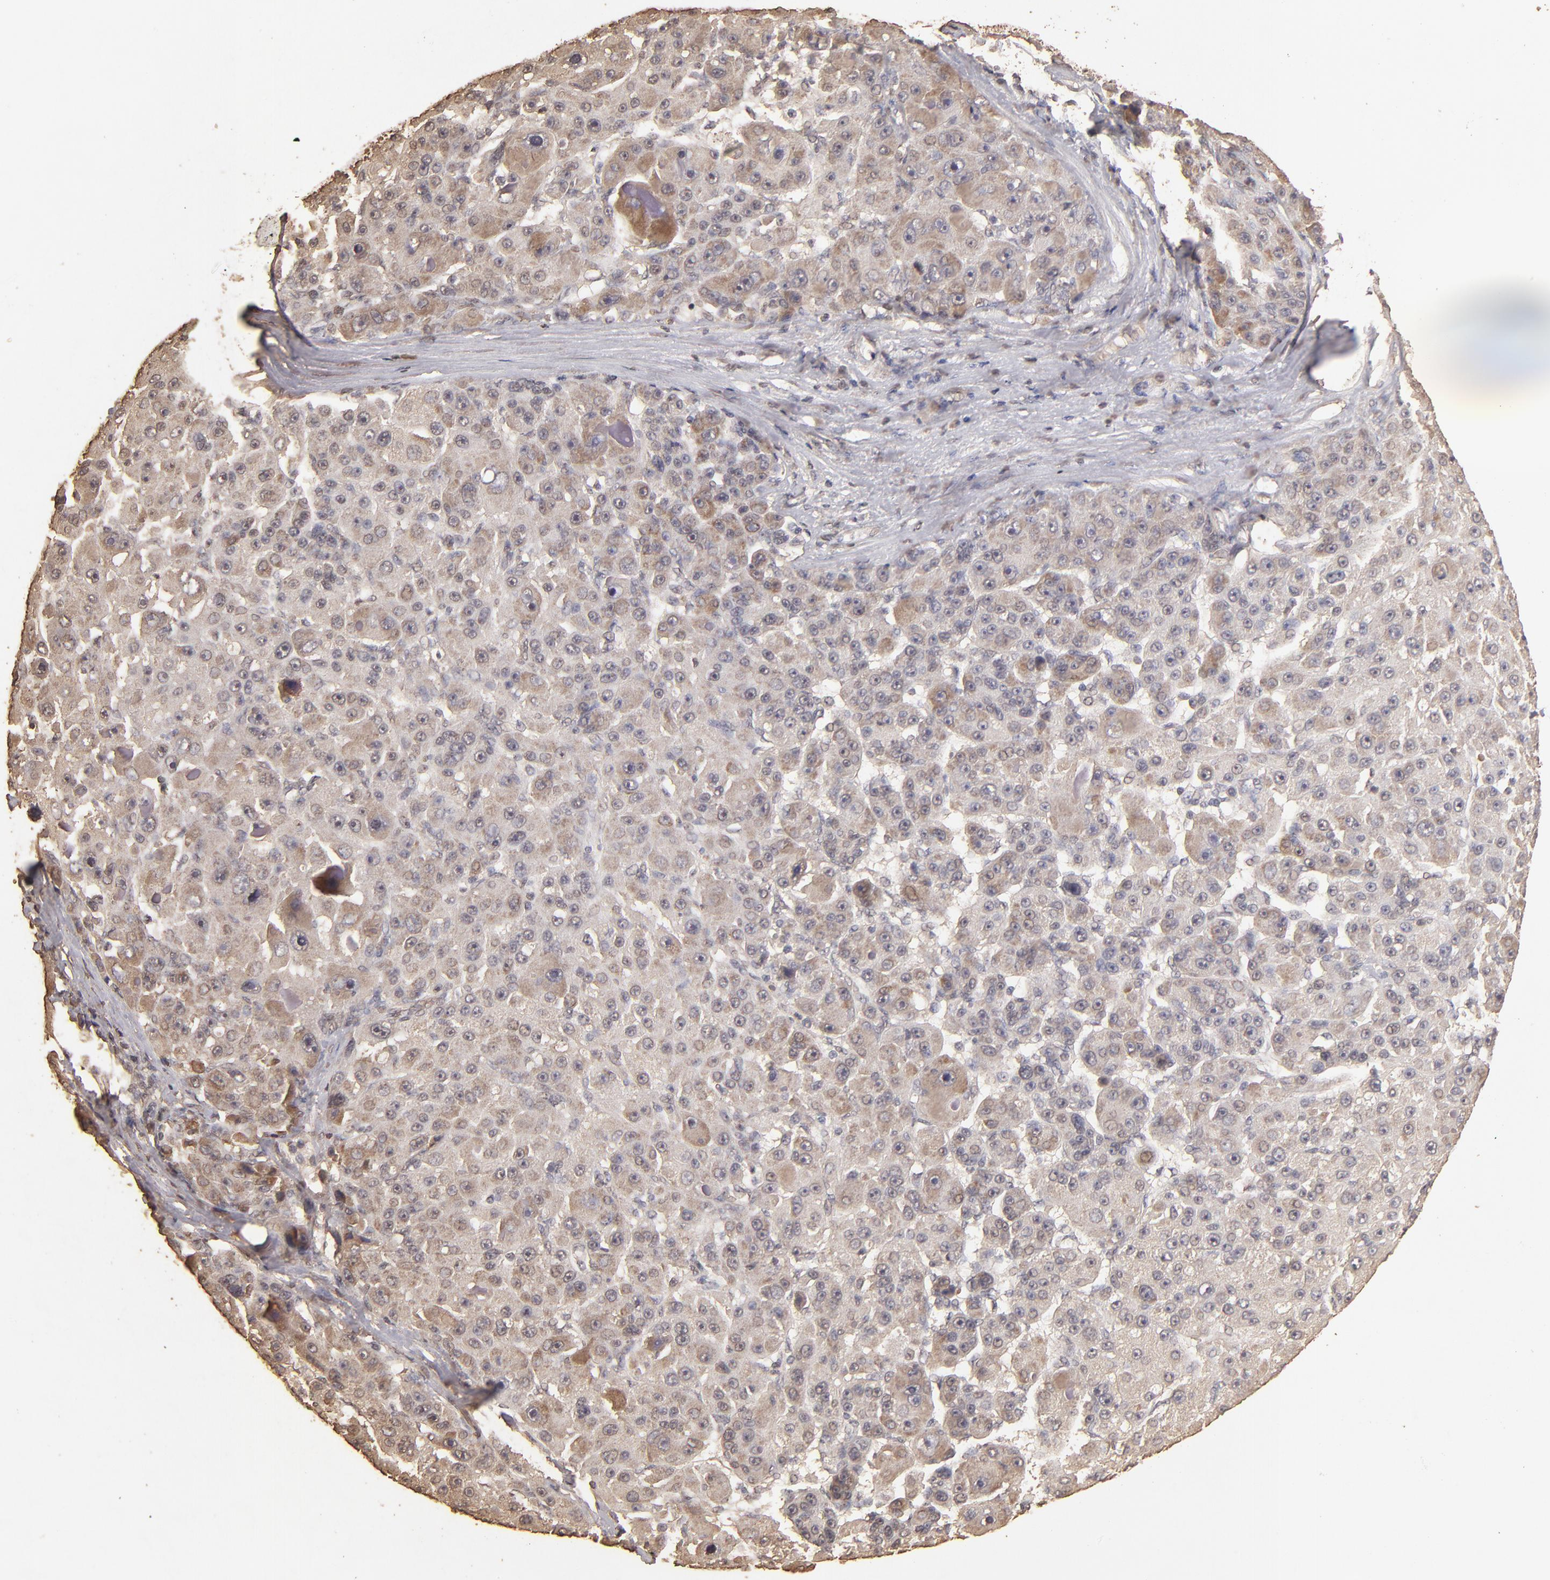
{"staining": {"intensity": "moderate", "quantity": ">75%", "location": "cytoplasmic/membranous"}, "tissue": "liver cancer", "cell_type": "Tumor cells", "image_type": "cancer", "snomed": [{"axis": "morphology", "description": "Carcinoma, Hepatocellular, NOS"}, {"axis": "topography", "description": "Liver"}], "caption": "Liver cancer was stained to show a protein in brown. There is medium levels of moderate cytoplasmic/membranous expression in approximately >75% of tumor cells. (IHC, brightfield microscopy, high magnification).", "gene": "OPHN1", "patient": {"sex": "male", "age": 76}}